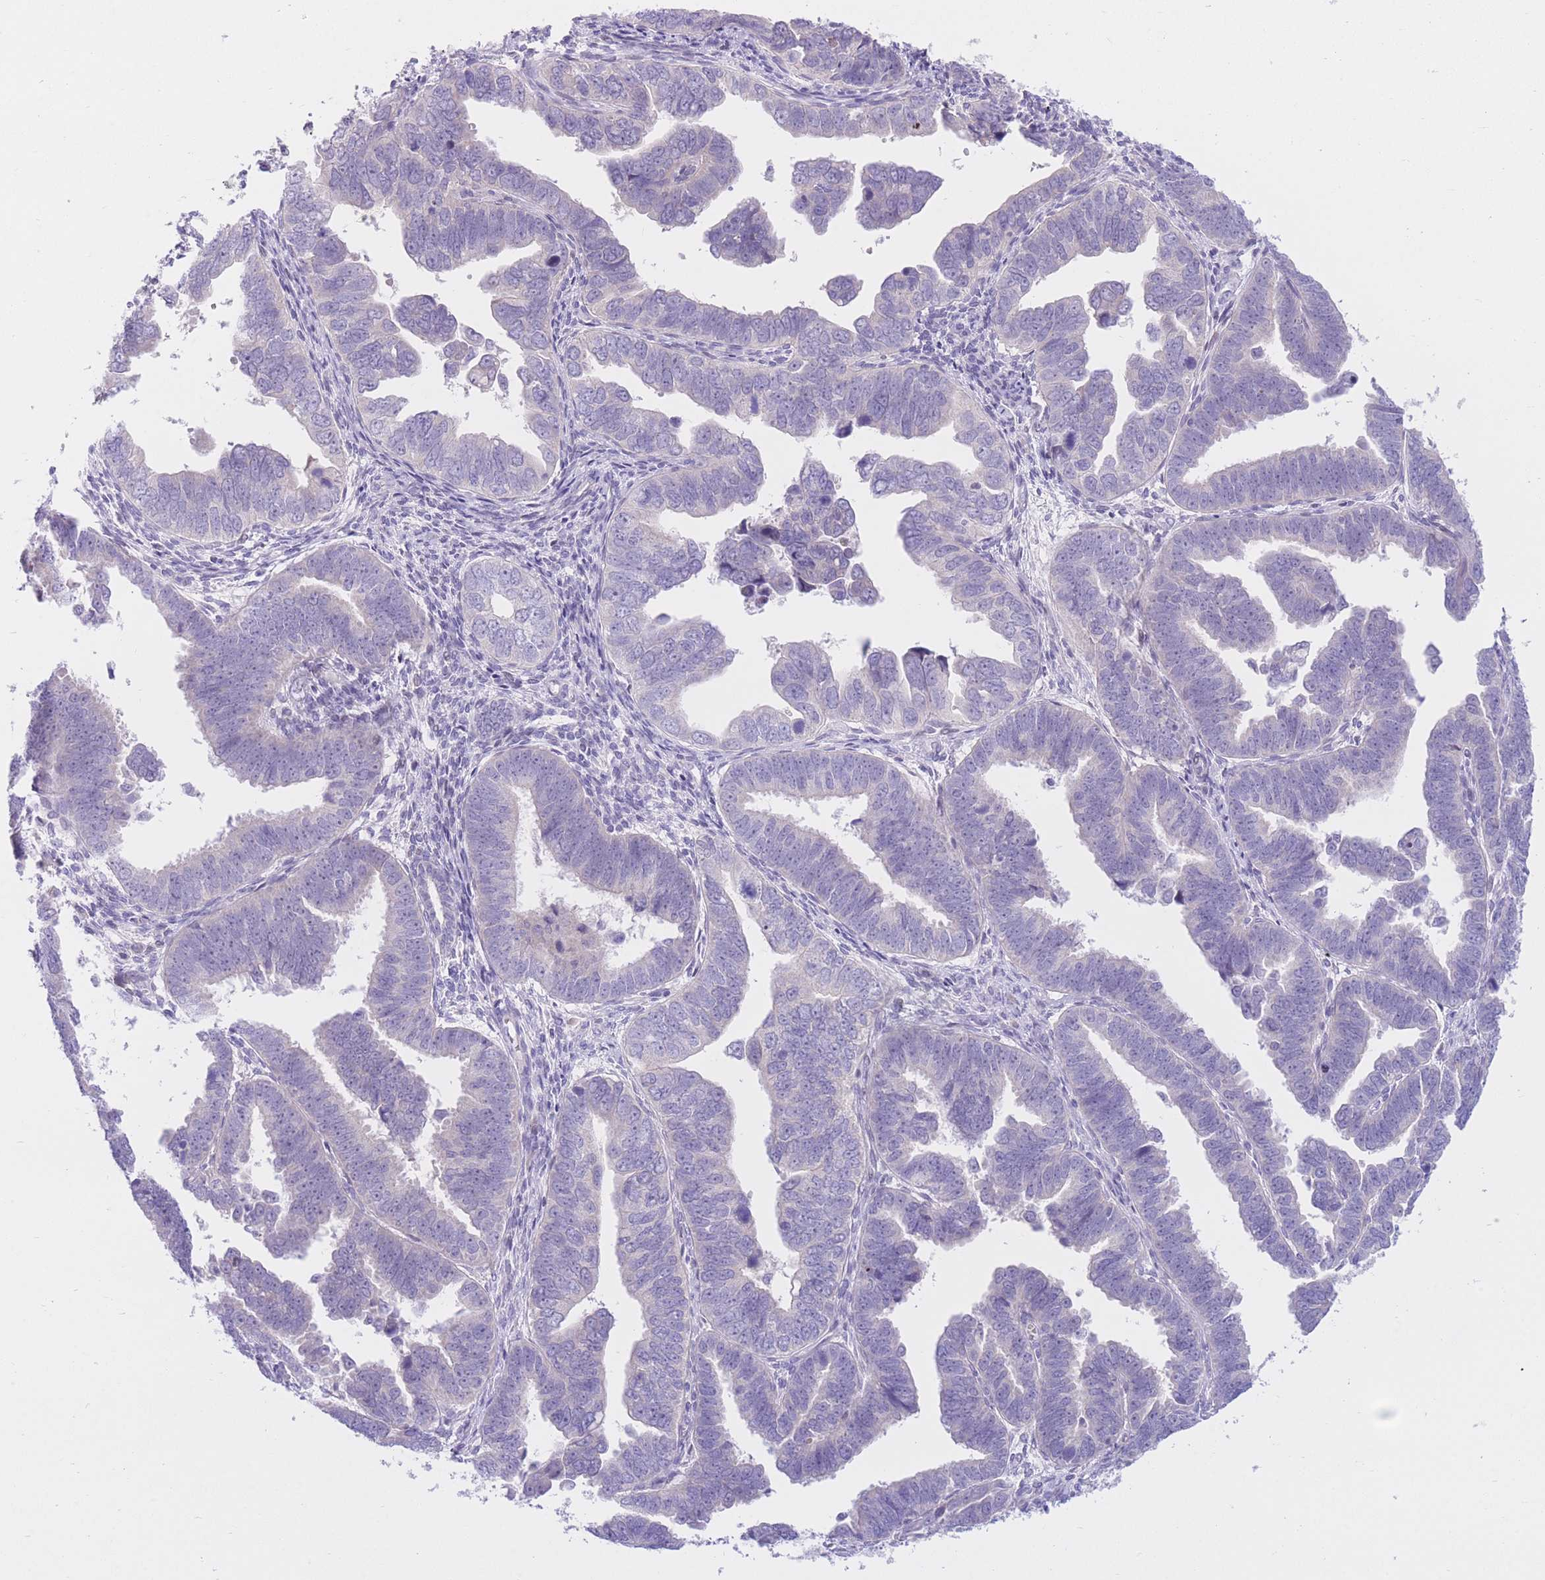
{"staining": {"intensity": "negative", "quantity": "none", "location": "none"}, "tissue": "endometrial cancer", "cell_type": "Tumor cells", "image_type": "cancer", "snomed": [{"axis": "morphology", "description": "Adenocarcinoma, NOS"}, {"axis": "topography", "description": "Endometrium"}], "caption": "Endometrial cancer was stained to show a protein in brown. There is no significant staining in tumor cells. (IHC, brightfield microscopy, high magnification).", "gene": "RPL39L", "patient": {"sex": "female", "age": 75}}